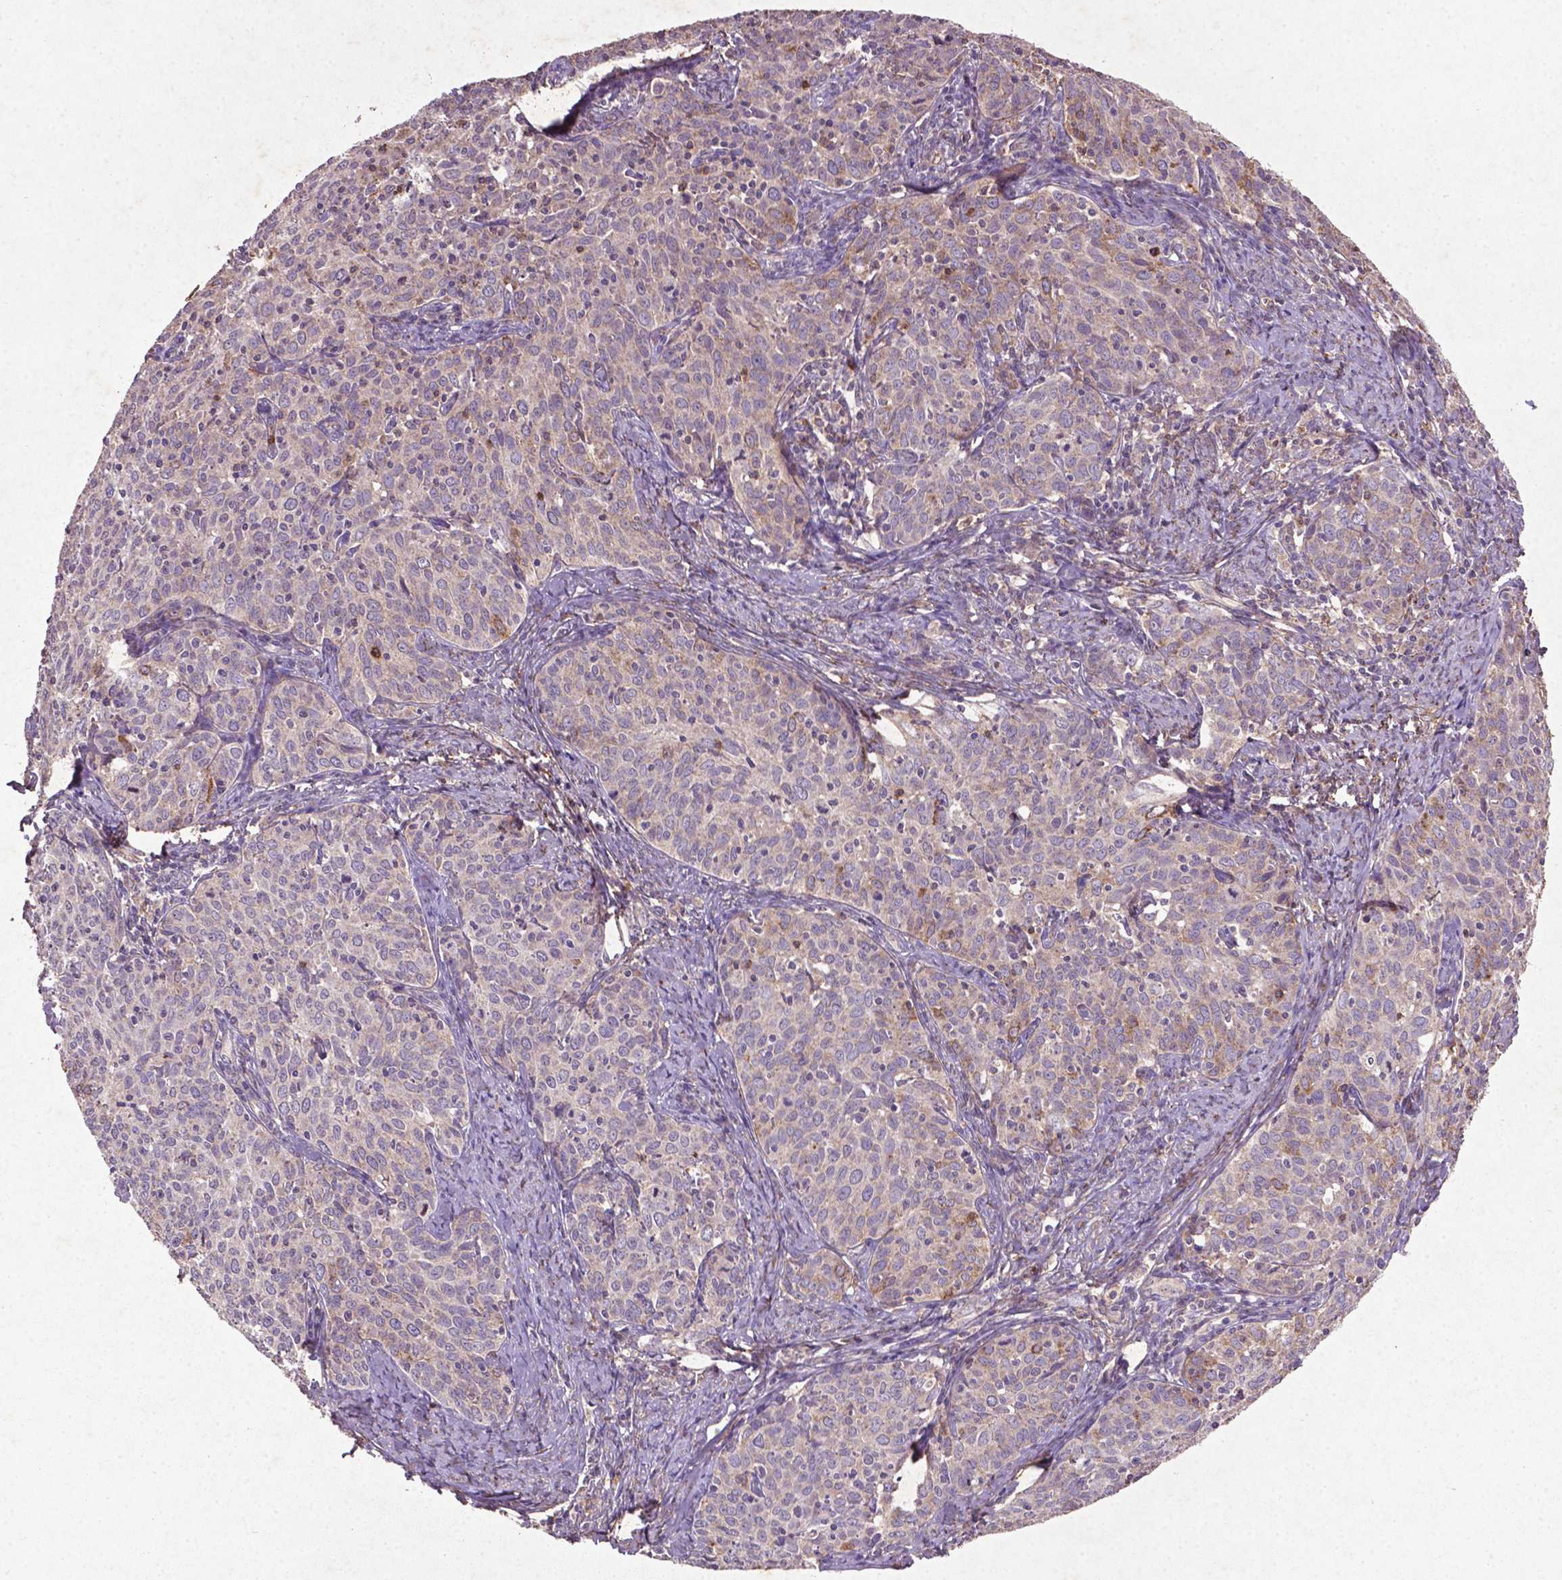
{"staining": {"intensity": "negative", "quantity": "none", "location": "none"}, "tissue": "cervical cancer", "cell_type": "Tumor cells", "image_type": "cancer", "snomed": [{"axis": "morphology", "description": "Squamous cell carcinoma, NOS"}, {"axis": "topography", "description": "Cervix"}], "caption": "Immunohistochemistry (IHC) image of human cervical squamous cell carcinoma stained for a protein (brown), which shows no expression in tumor cells.", "gene": "MTOR", "patient": {"sex": "female", "age": 62}}